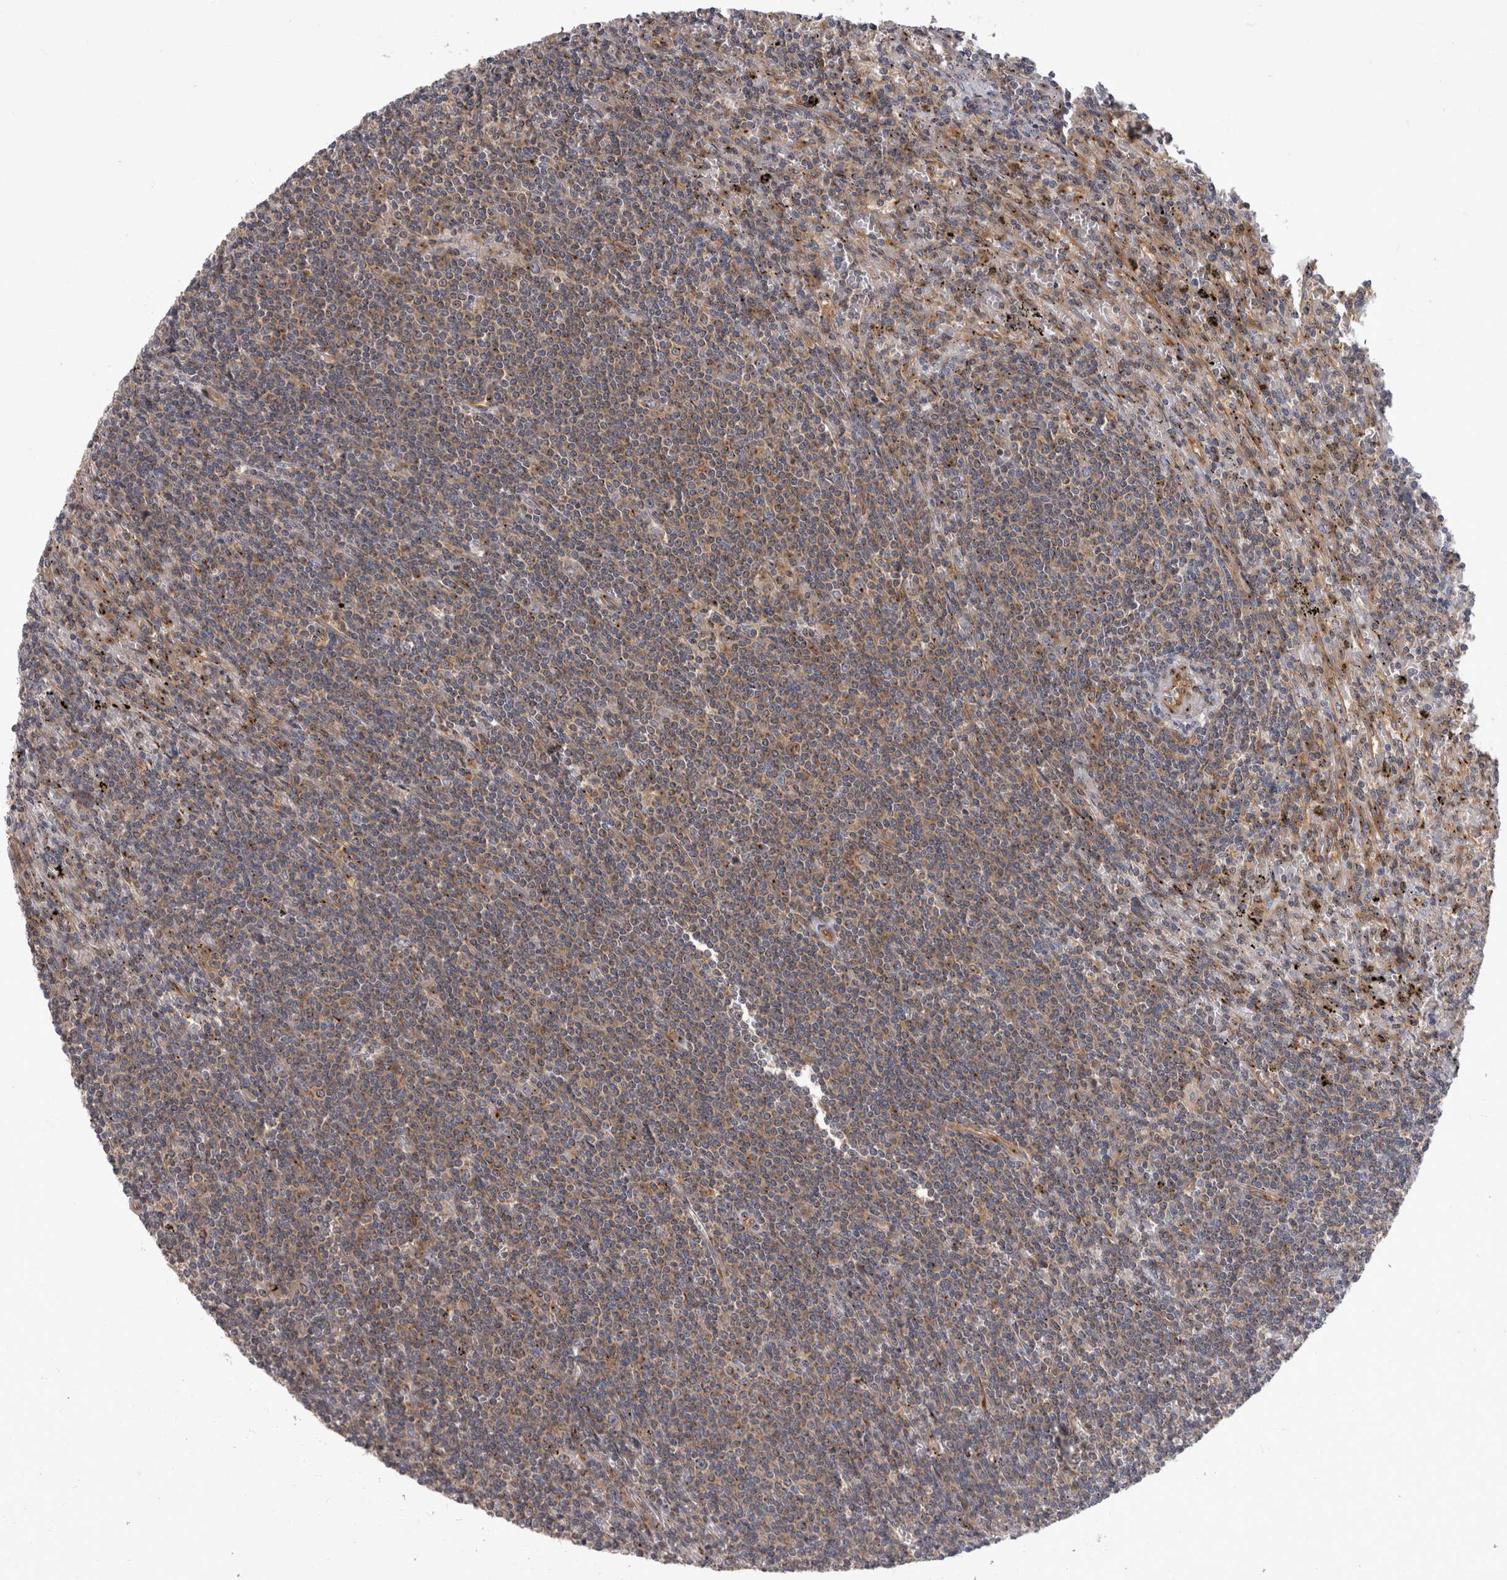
{"staining": {"intensity": "weak", "quantity": "<25%", "location": "cytoplasmic/membranous"}, "tissue": "lymphoma", "cell_type": "Tumor cells", "image_type": "cancer", "snomed": [{"axis": "morphology", "description": "Malignant lymphoma, non-Hodgkin's type, Low grade"}, {"axis": "topography", "description": "Spleen"}], "caption": "Protein analysis of malignant lymphoma, non-Hodgkin's type (low-grade) shows no significant staining in tumor cells. (Immunohistochemistry, brightfield microscopy, high magnification).", "gene": "HOOK3", "patient": {"sex": "male", "age": 76}}